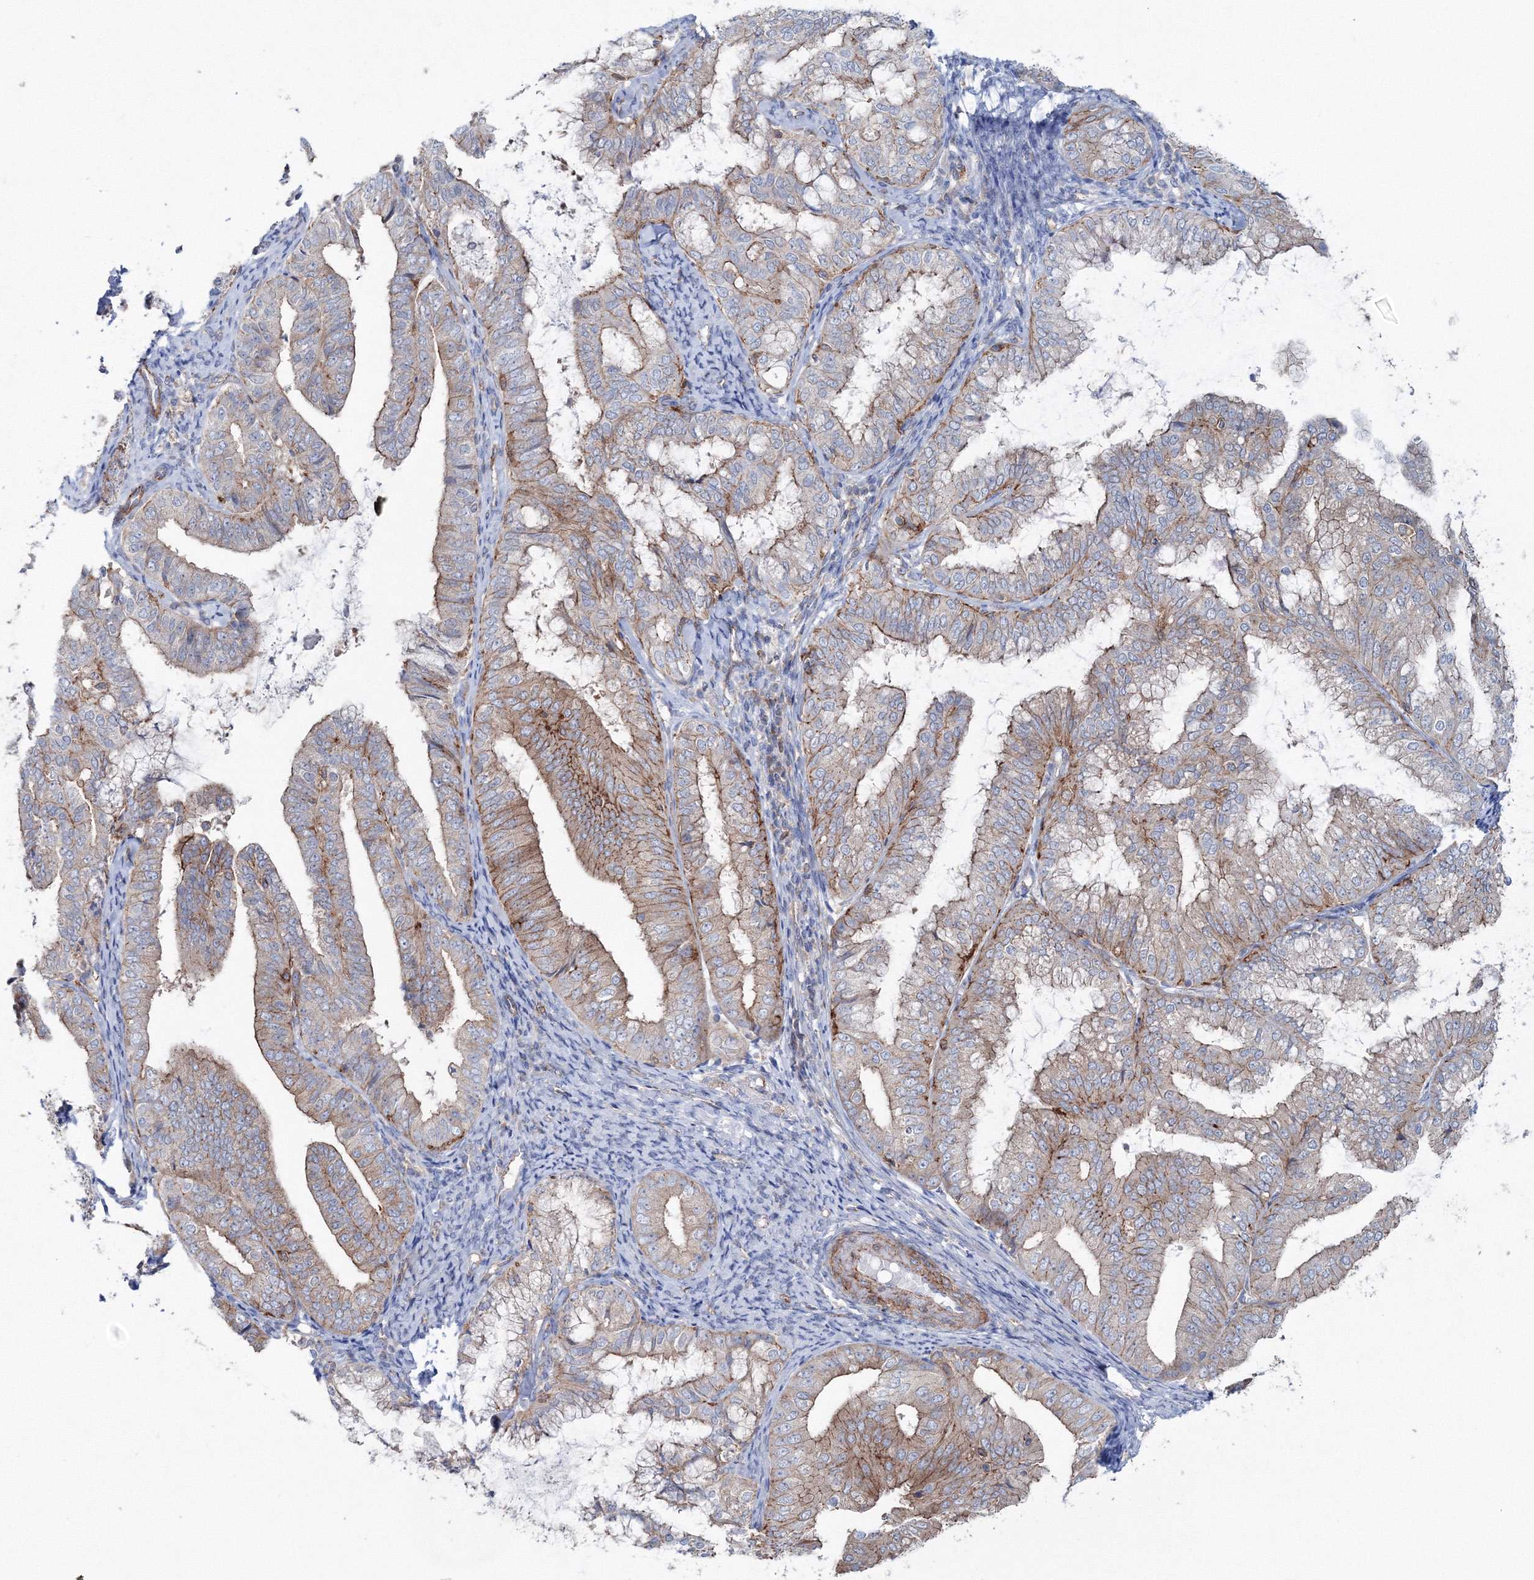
{"staining": {"intensity": "moderate", "quantity": ">75%", "location": "cytoplasmic/membranous"}, "tissue": "endometrial cancer", "cell_type": "Tumor cells", "image_type": "cancer", "snomed": [{"axis": "morphology", "description": "Adenocarcinoma, NOS"}, {"axis": "topography", "description": "Endometrium"}], "caption": "The immunohistochemical stain shows moderate cytoplasmic/membranous expression in tumor cells of endometrial adenocarcinoma tissue. The protein is shown in brown color, while the nuclei are stained blue.", "gene": "GGA2", "patient": {"sex": "female", "age": 63}}